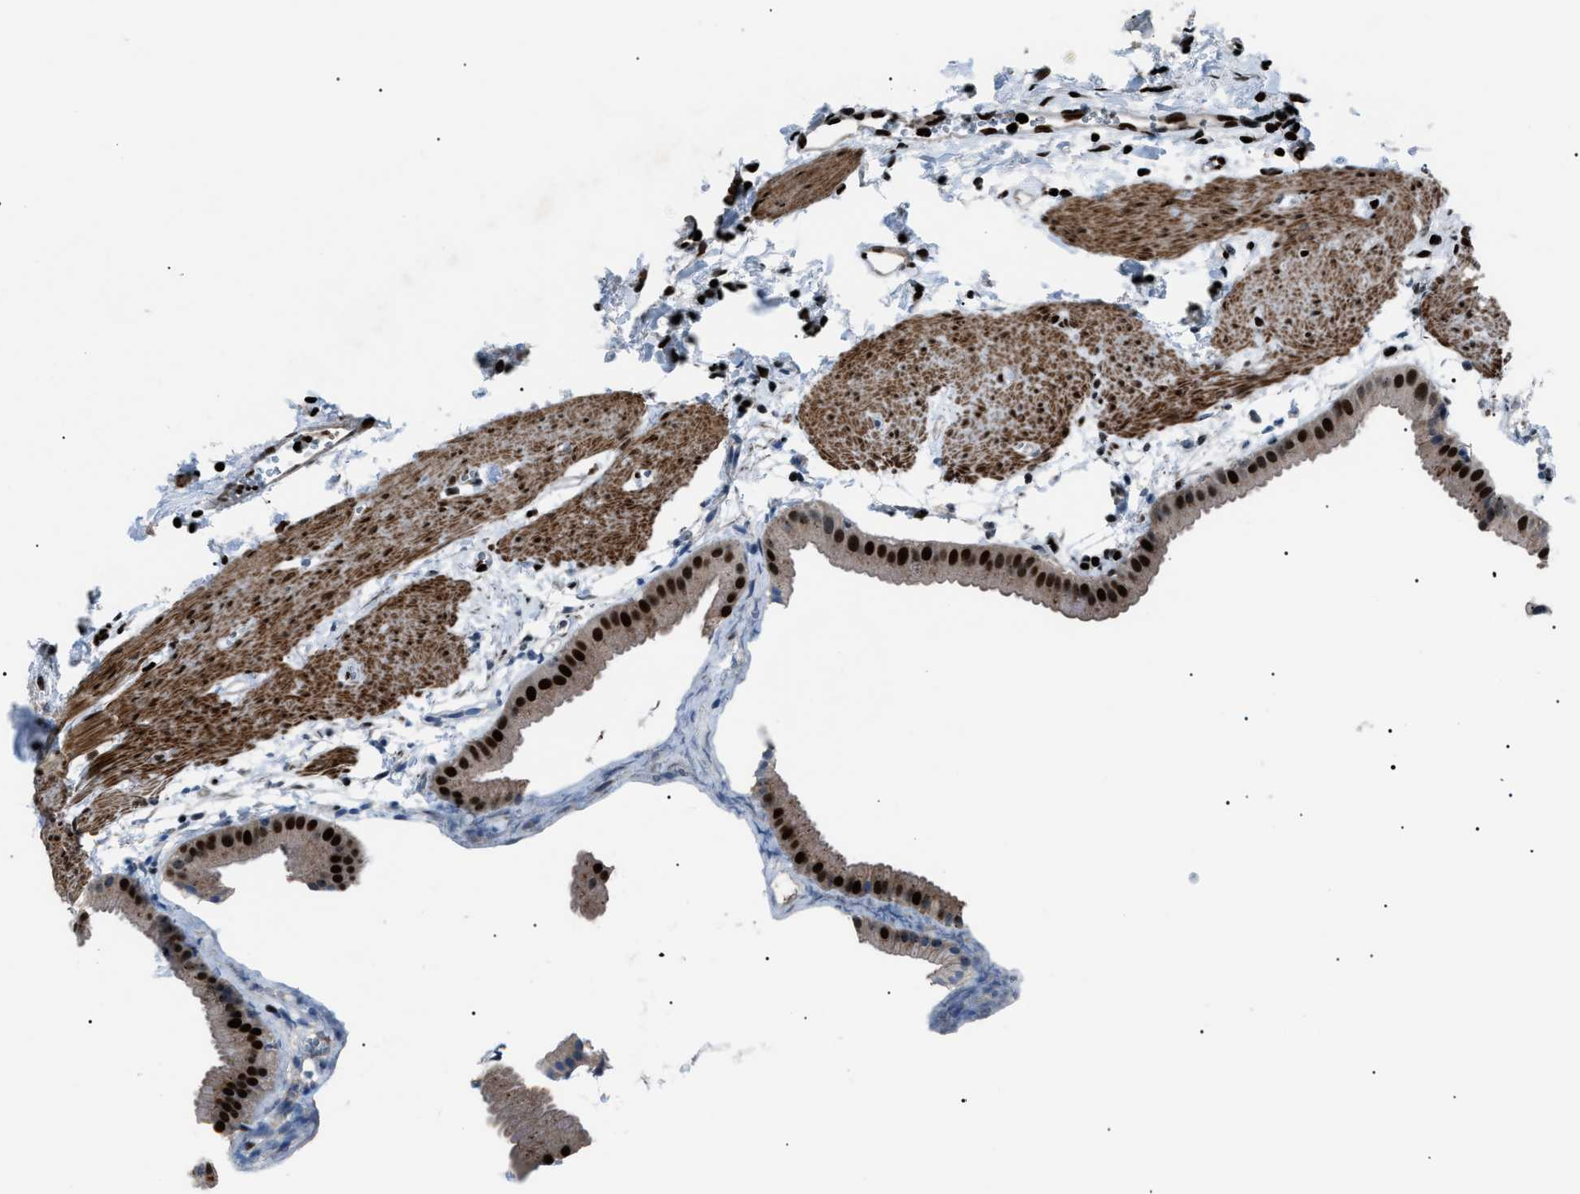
{"staining": {"intensity": "strong", "quantity": ">75%", "location": "nuclear"}, "tissue": "gallbladder", "cell_type": "Glandular cells", "image_type": "normal", "snomed": [{"axis": "morphology", "description": "Normal tissue, NOS"}, {"axis": "topography", "description": "Gallbladder"}], "caption": "Gallbladder stained with immunohistochemistry (IHC) displays strong nuclear positivity in approximately >75% of glandular cells.", "gene": "PRKX", "patient": {"sex": "female", "age": 64}}